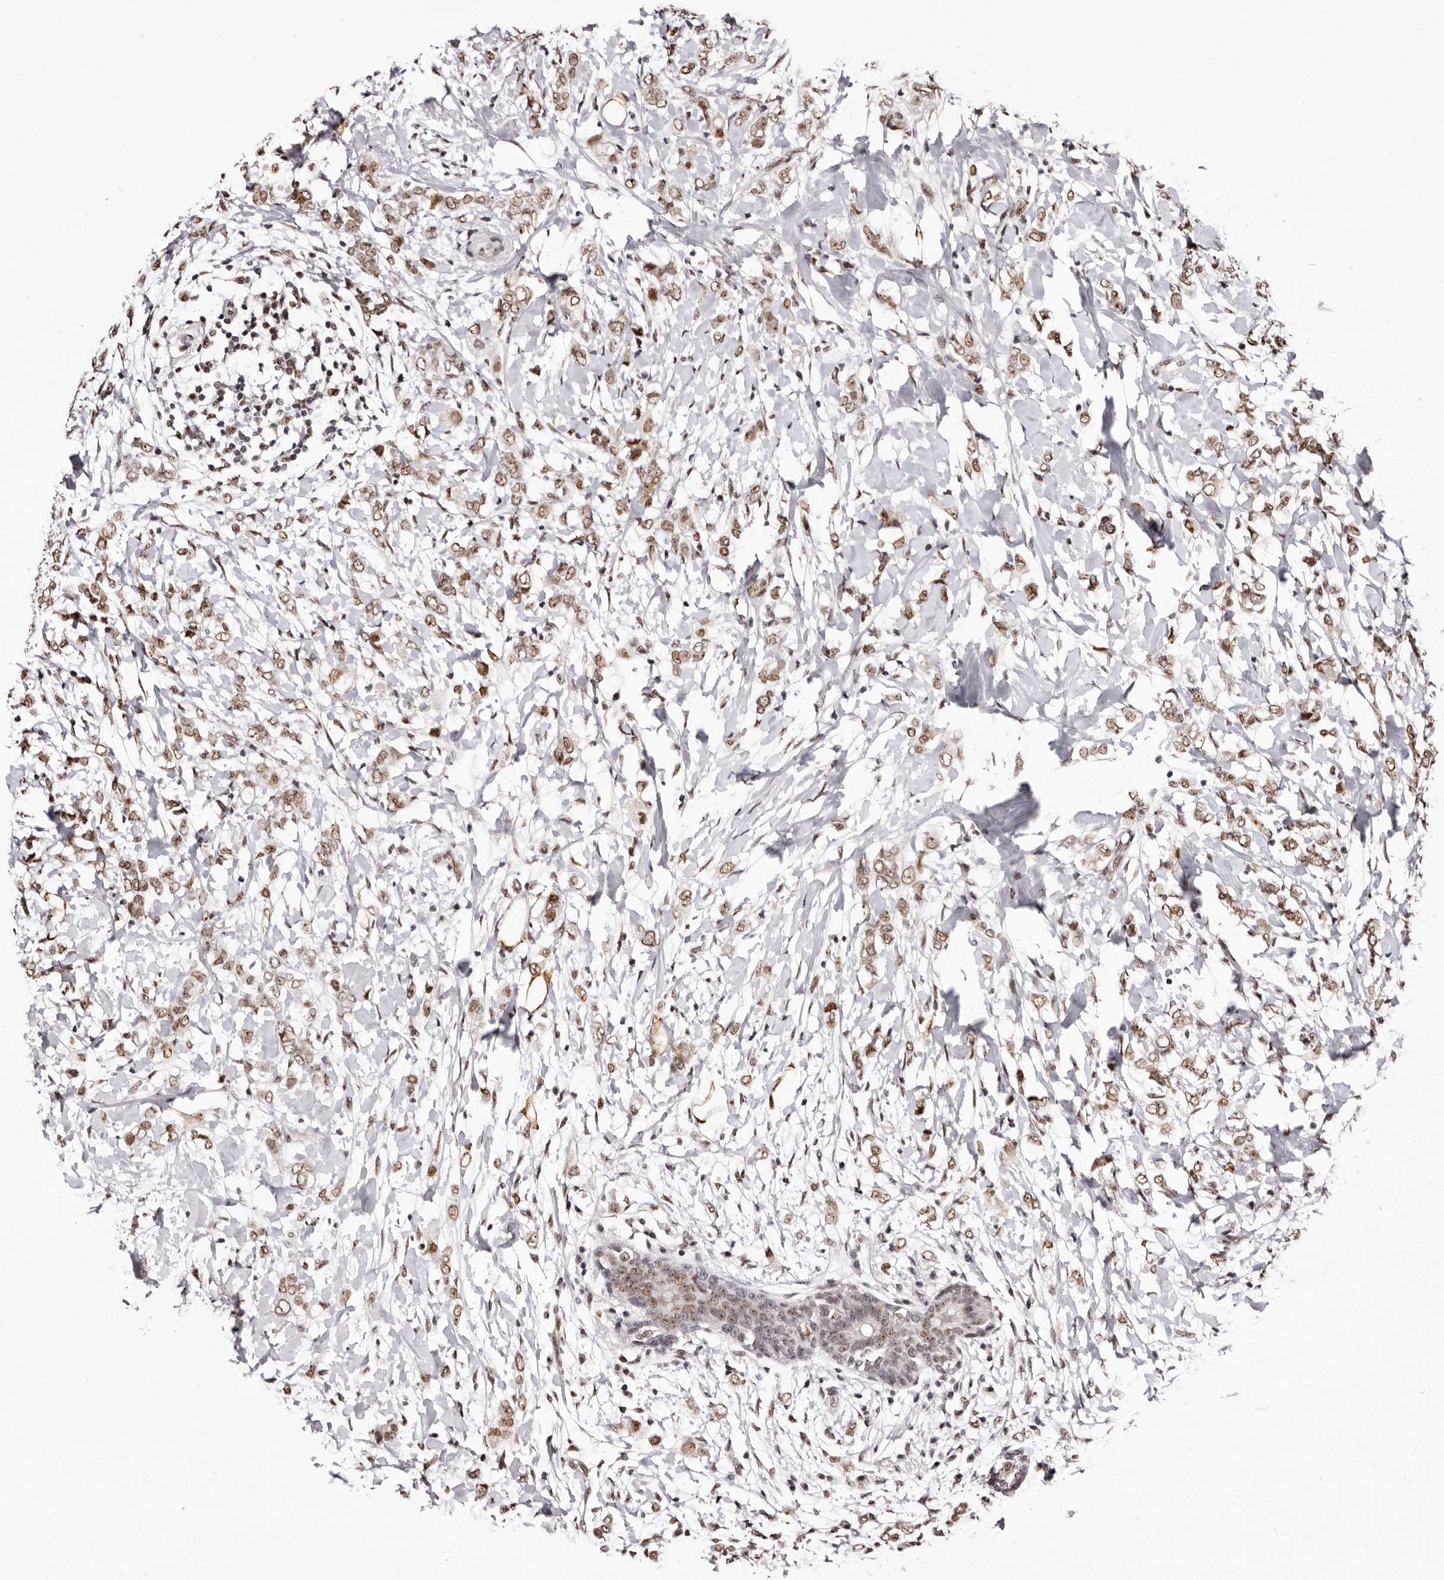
{"staining": {"intensity": "moderate", "quantity": ">75%", "location": "nuclear"}, "tissue": "breast cancer", "cell_type": "Tumor cells", "image_type": "cancer", "snomed": [{"axis": "morphology", "description": "Normal tissue, NOS"}, {"axis": "morphology", "description": "Lobular carcinoma"}, {"axis": "topography", "description": "Breast"}], "caption": "Immunohistochemistry (IHC) (DAB) staining of human breast cancer (lobular carcinoma) exhibits moderate nuclear protein positivity in about >75% of tumor cells.", "gene": "ANAPC11", "patient": {"sex": "female", "age": 47}}